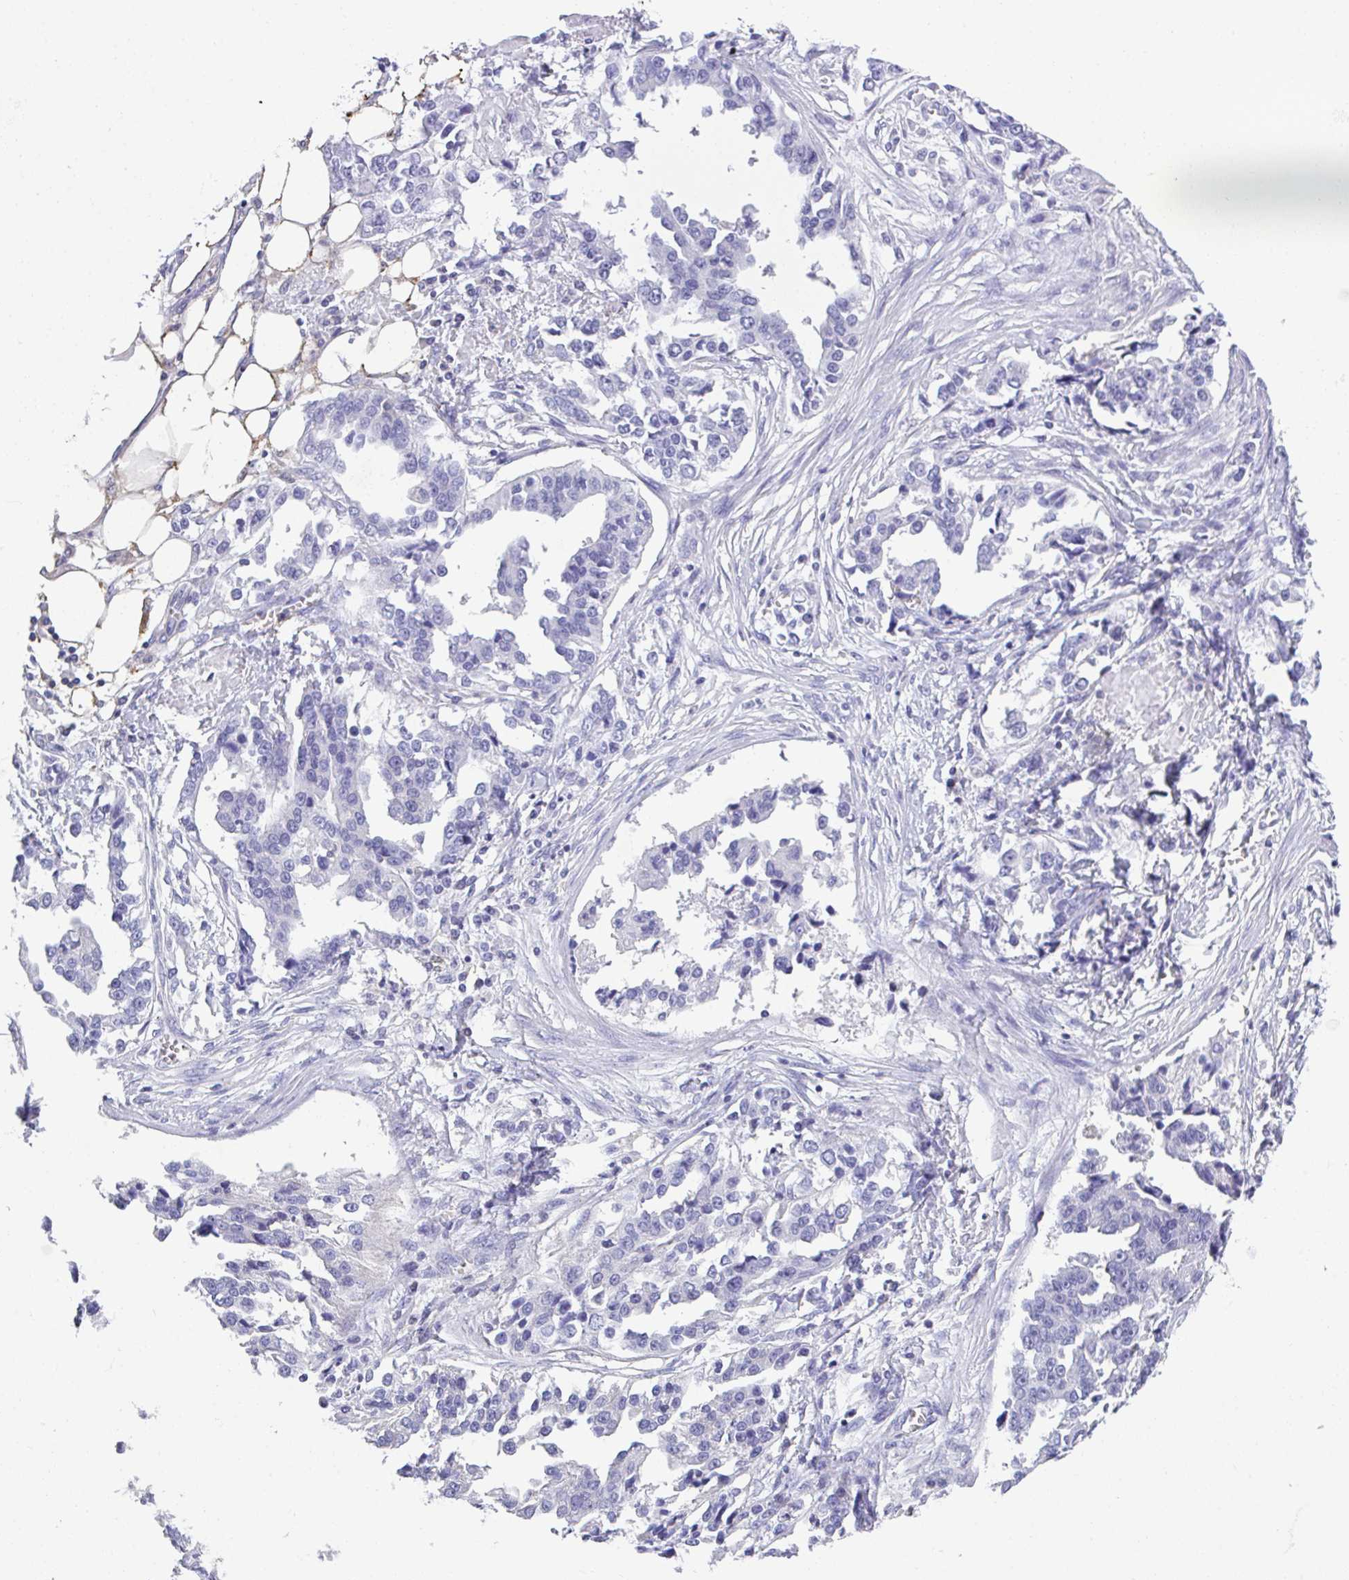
{"staining": {"intensity": "negative", "quantity": "none", "location": "none"}, "tissue": "ovarian cancer", "cell_type": "Tumor cells", "image_type": "cancer", "snomed": [{"axis": "morphology", "description": "Cystadenocarcinoma, serous, NOS"}, {"axis": "topography", "description": "Ovary"}], "caption": "IHC of human serous cystadenocarcinoma (ovarian) demonstrates no staining in tumor cells. Nuclei are stained in blue.", "gene": "TNFAIP8", "patient": {"sex": "female", "age": 75}}